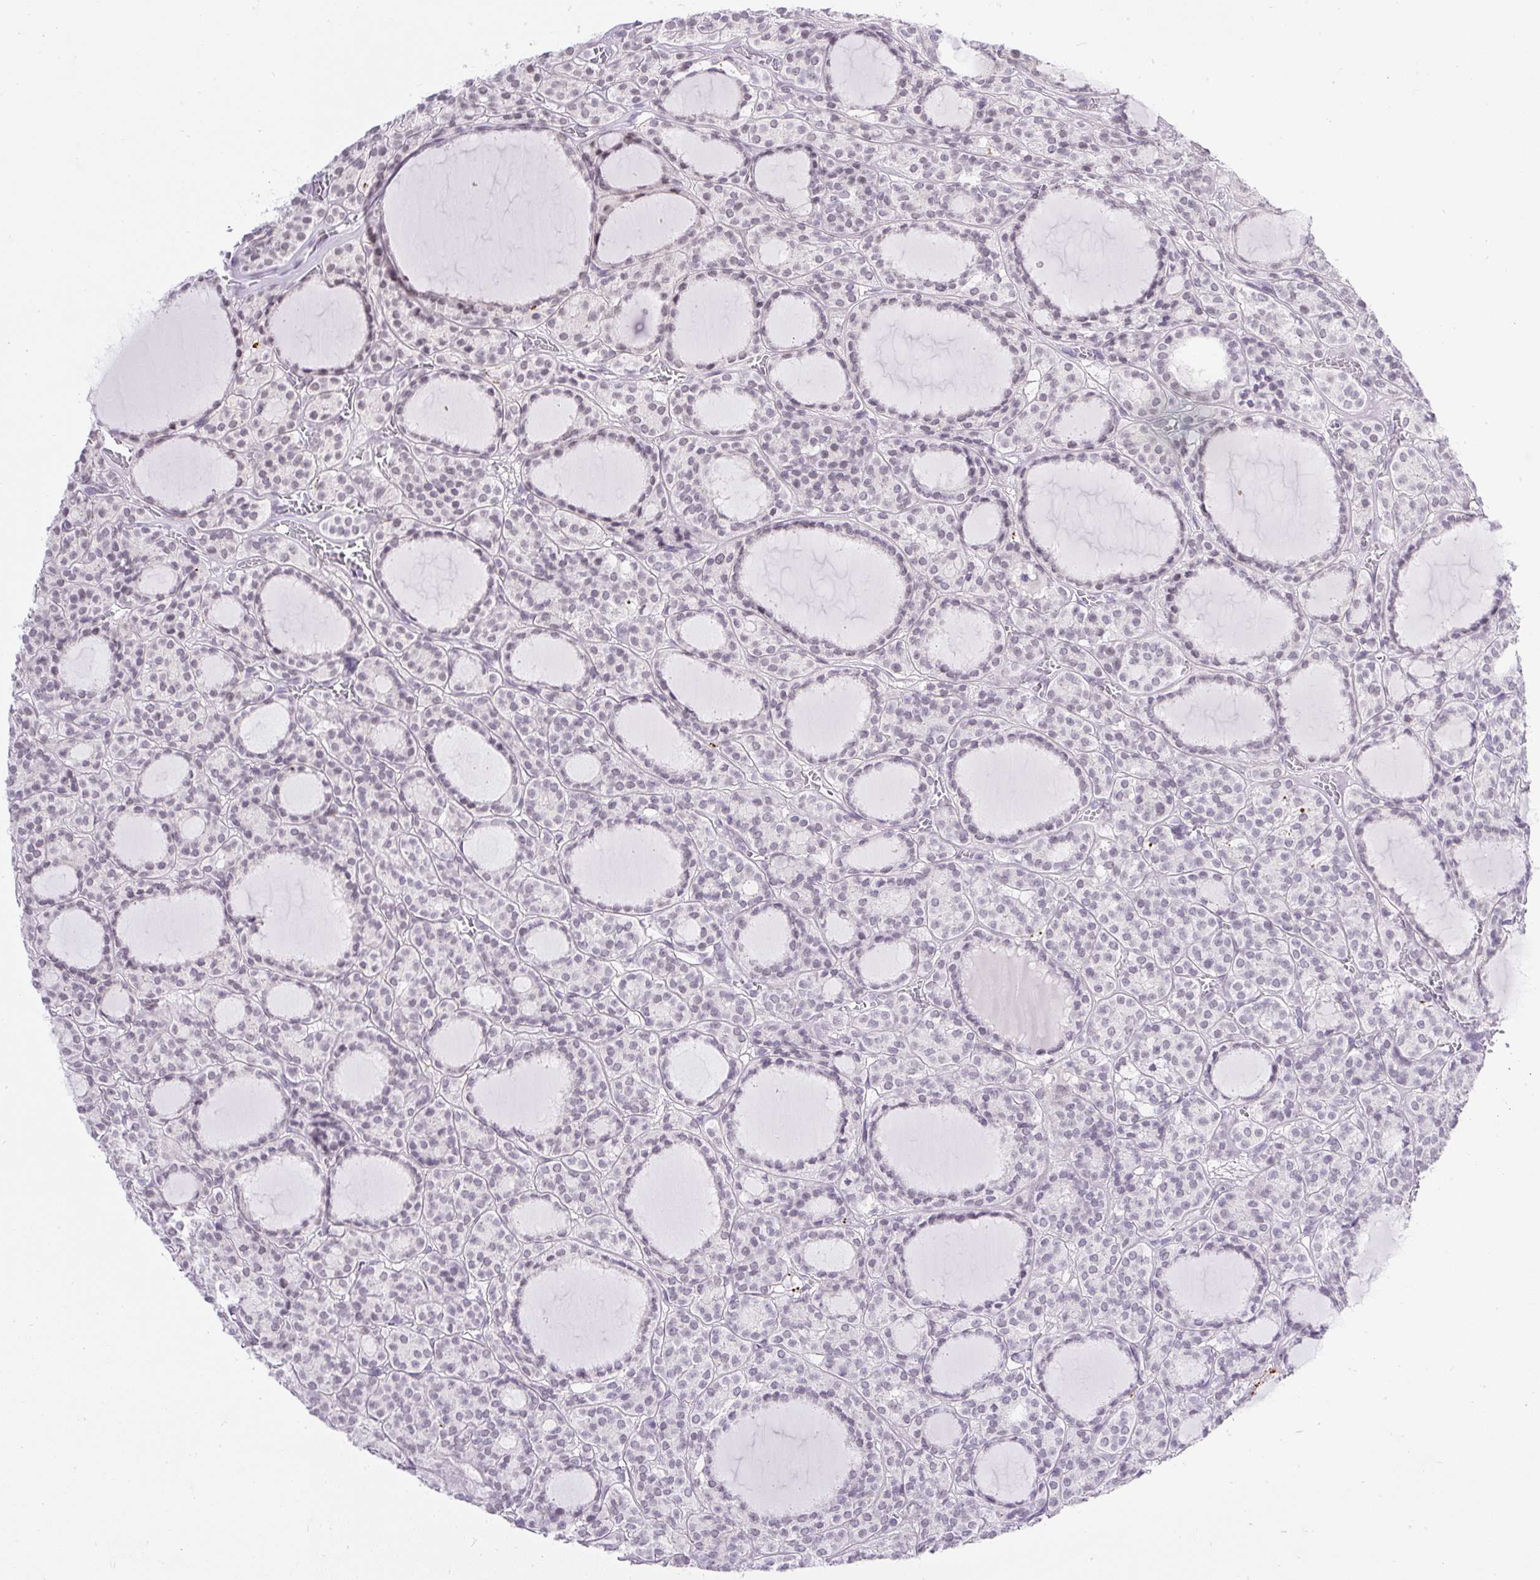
{"staining": {"intensity": "weak", "quantity": "<25%", "location": "nuclear"}, "tissue": "thyroid cancer", "cell_type": "Tumor cells", "image_type": "cancer", "snomed": [{"axis": "morphology", "description": "Follicular adenoma carcinoma, NOS"}, {"axis": "topography", "description": "Thyroid gland"}], "caption": "The immunohistochemistry (IHC) micrograph has no significant staining in tumor cells of thyroid follicular adenoma carcinoma tissue.", "gene": "WNT10B", "patient": {"sex": "female", "age": 63}}